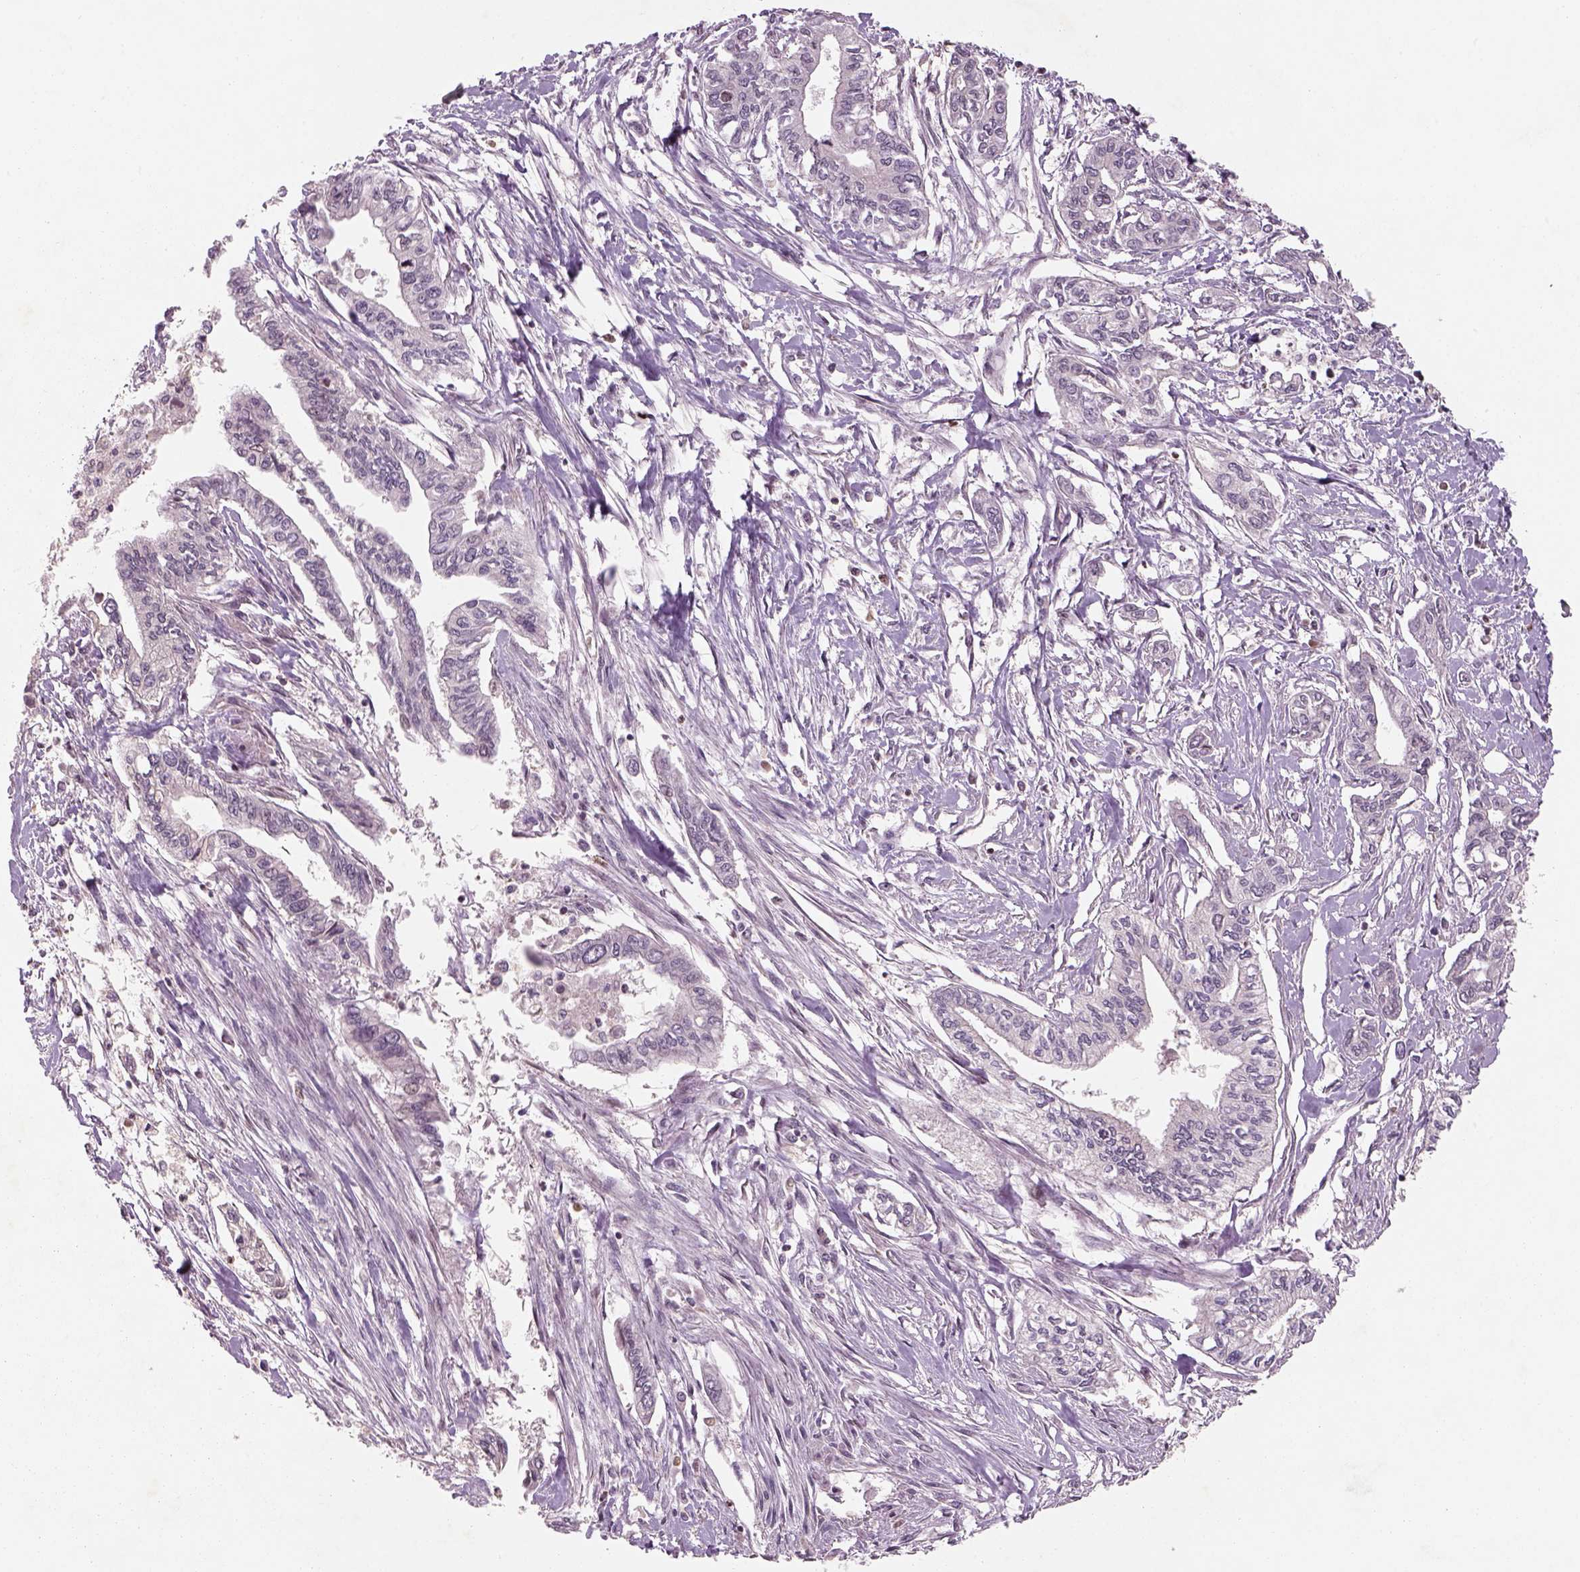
{"staining": {"intensity": "negative", "quantity": "none", "location": "none"}, "tissue": "pancreatic cancer", "cell_type": "Tumor cells", "image_type": "cancer", "snomed": [{"axis": "morphology", "description": "Adenocarcinoma, NOS"}, {"axis": "topography", "description": "Pancreas"}], "caption": "High magnification brightfield microscopy of pancreatic adenocarcinoma stained with DAB (3,3'-diaminobenzidine) (brown) and counterstained with hematoxylin (blue): tumor cells show no significant staining.", "gene": "GDNF", "patient": {"sex": "male", "age": 60}}